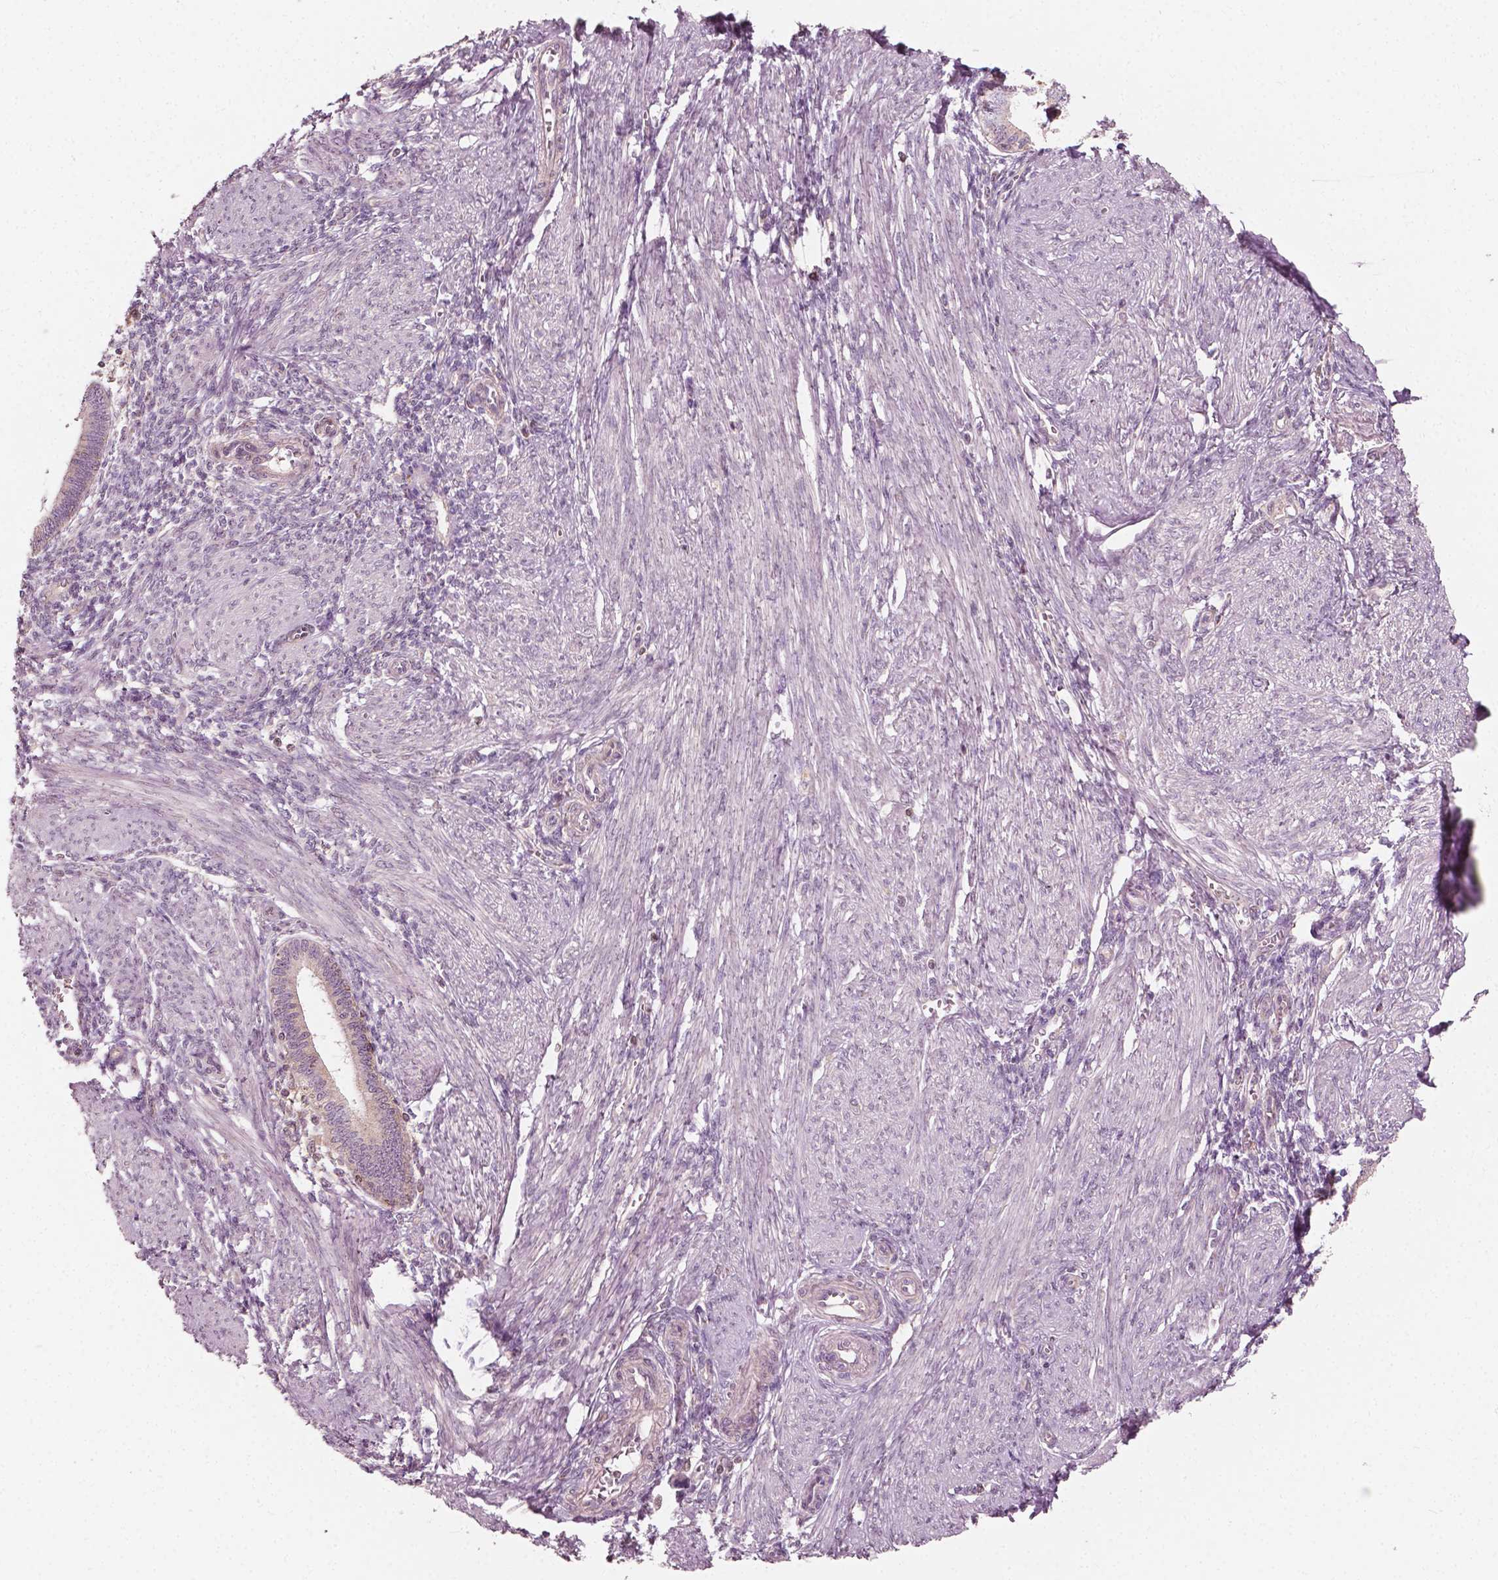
{"staining": {"intensity": "negative", "quantity": "none", "location": "none"}, "tissue": "endometrium", "cell_type": "Cells in endometrial stroma", "image_type": "normal", "snomed": [{"axis": "morphology", "description": "Normal tissue, NOS"}, {"axis": "topography", "description": "Endometrium"}], "caption": "Cells in endometrial stroma are negative for brown protein staining in unremarkable endometrium. The staining was performed using DAB to visualize the protein expression in brown, while the nuclei were stained in blue with hematoxylin (Magnification: 20x).", "gene": "MCL1", "patient": {"sex": "female", "age": 42}}